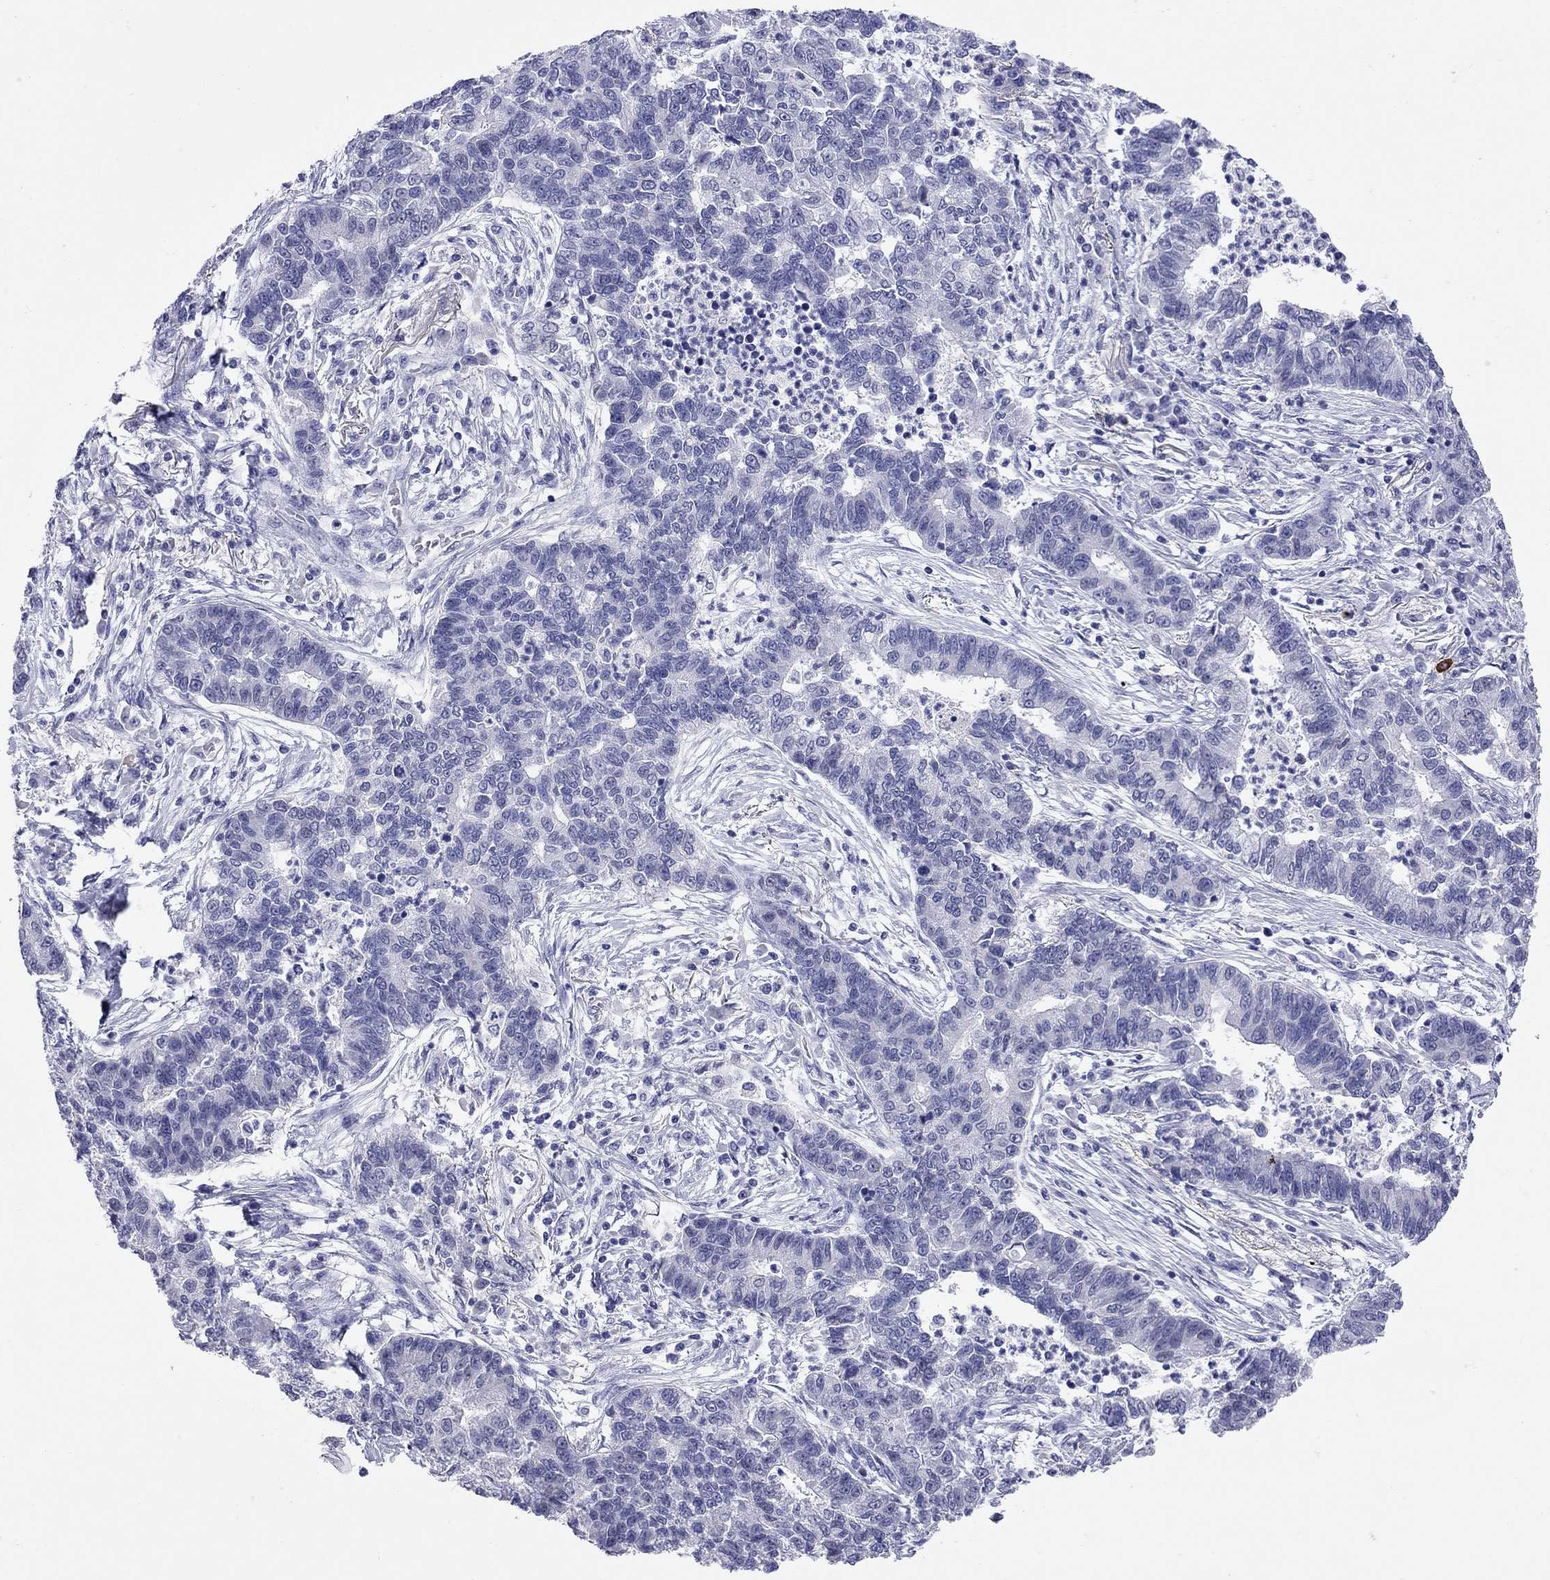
{"staining": {"intensity": "negative", "quantity": "none", "location": "none"}, "tissue": "lung cancer", "cell_type": "Tumor cells", "image_type": "cancer", "snomed": [{"axis": "morphology", "description": "Adenocarcinoma, NOS"}, {"axis": "topography", "description": "Lung"}], "caption": "A micrograph of lung adenocarcinoma stained for a protein displays no brown staining in tumor cells.", "gene": "ARMC12", "patient": {"sex": "female", "age": 57}}